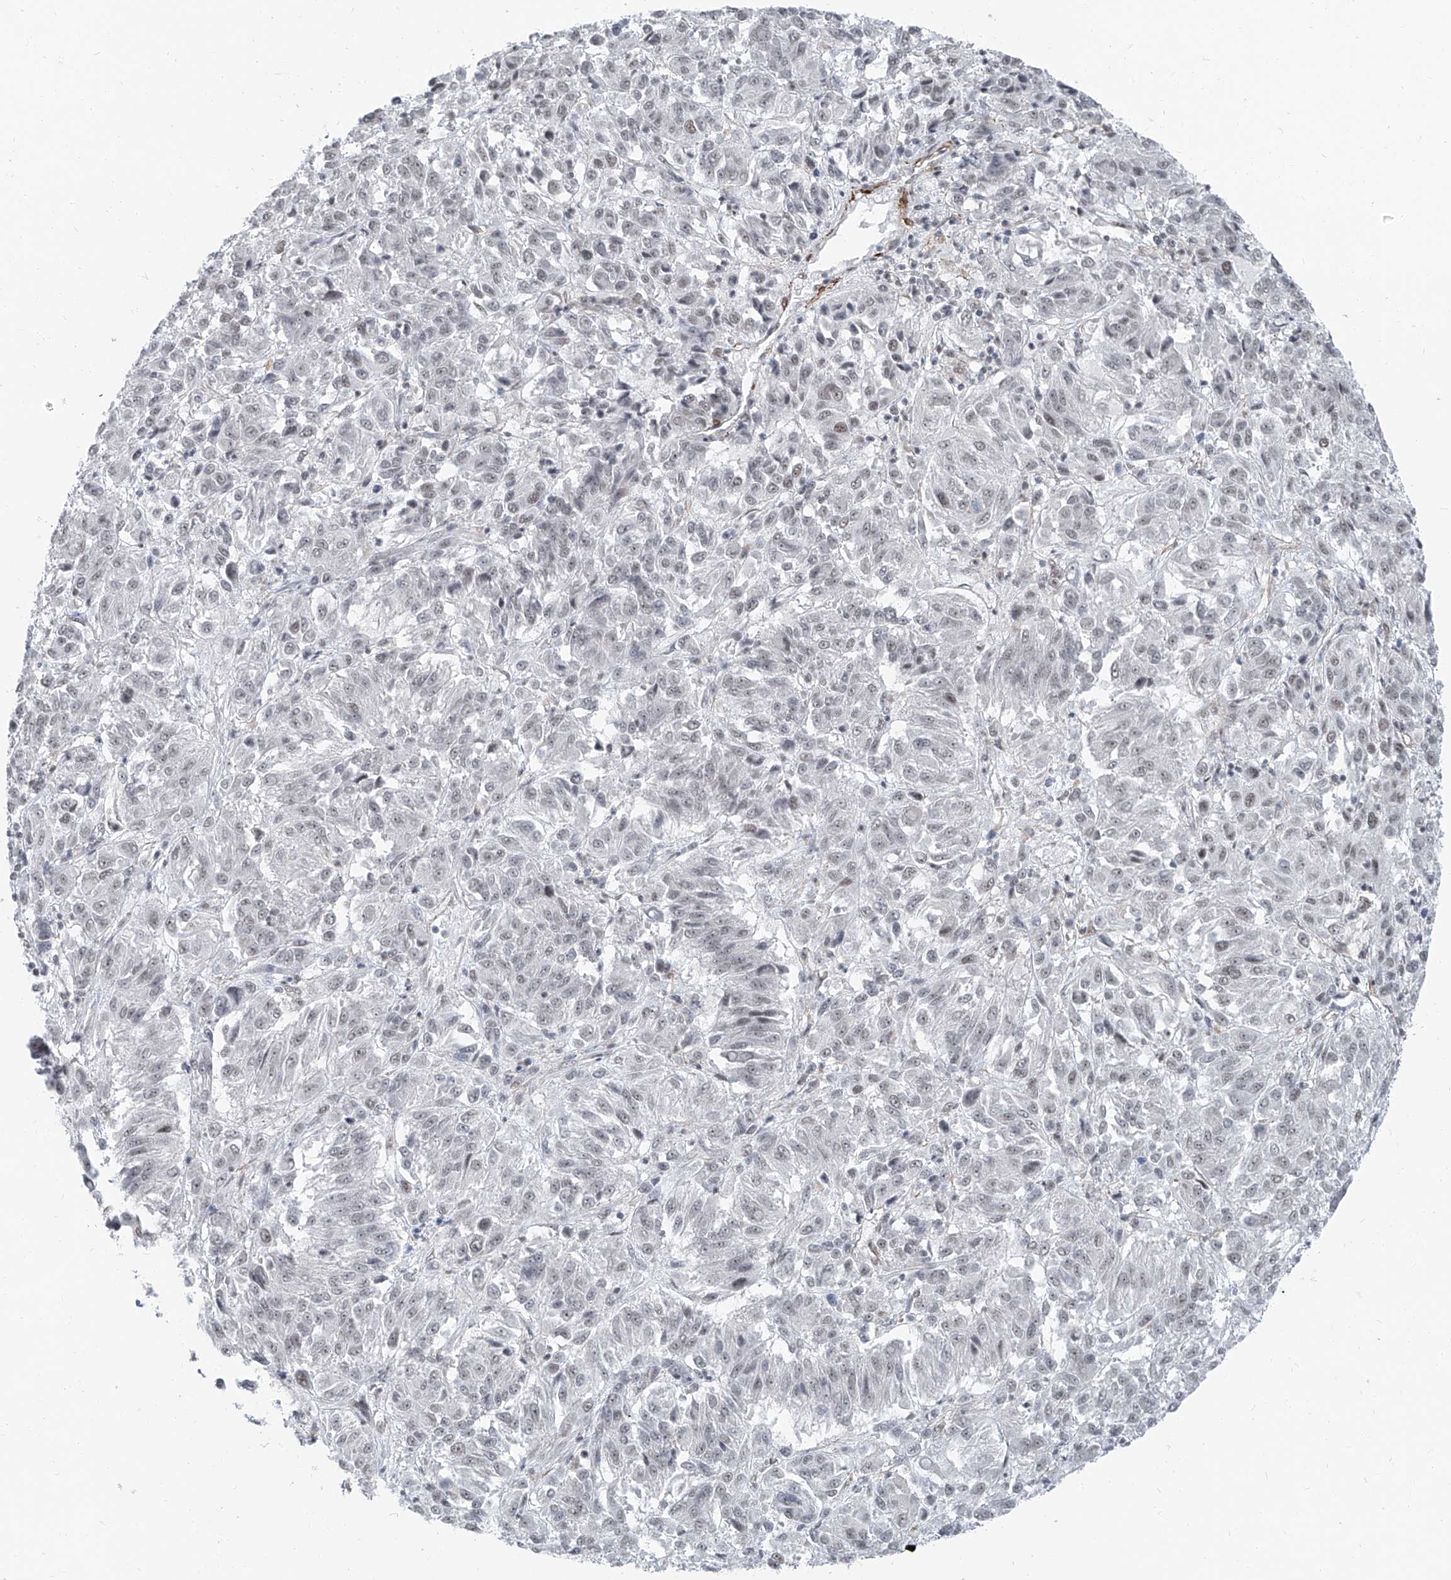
{"staining": {"intensity": "negative", "quantity": "none", "location": "none"}, "tissue": "melanoma", "cell_type": "Tumor cells", "image_type": "cancer", "snomed": [{"axis": "morphology", "description": "Malignant melanoma, Metastatic site"}, {"axis": "topography", "description": "Lung"}], "caption": "An image of human malignant melanoma (metastatic site) is negative for staining in tumor cells.", "gene": "TXLNB", "patient": {"sex": "male", "age": 64}}